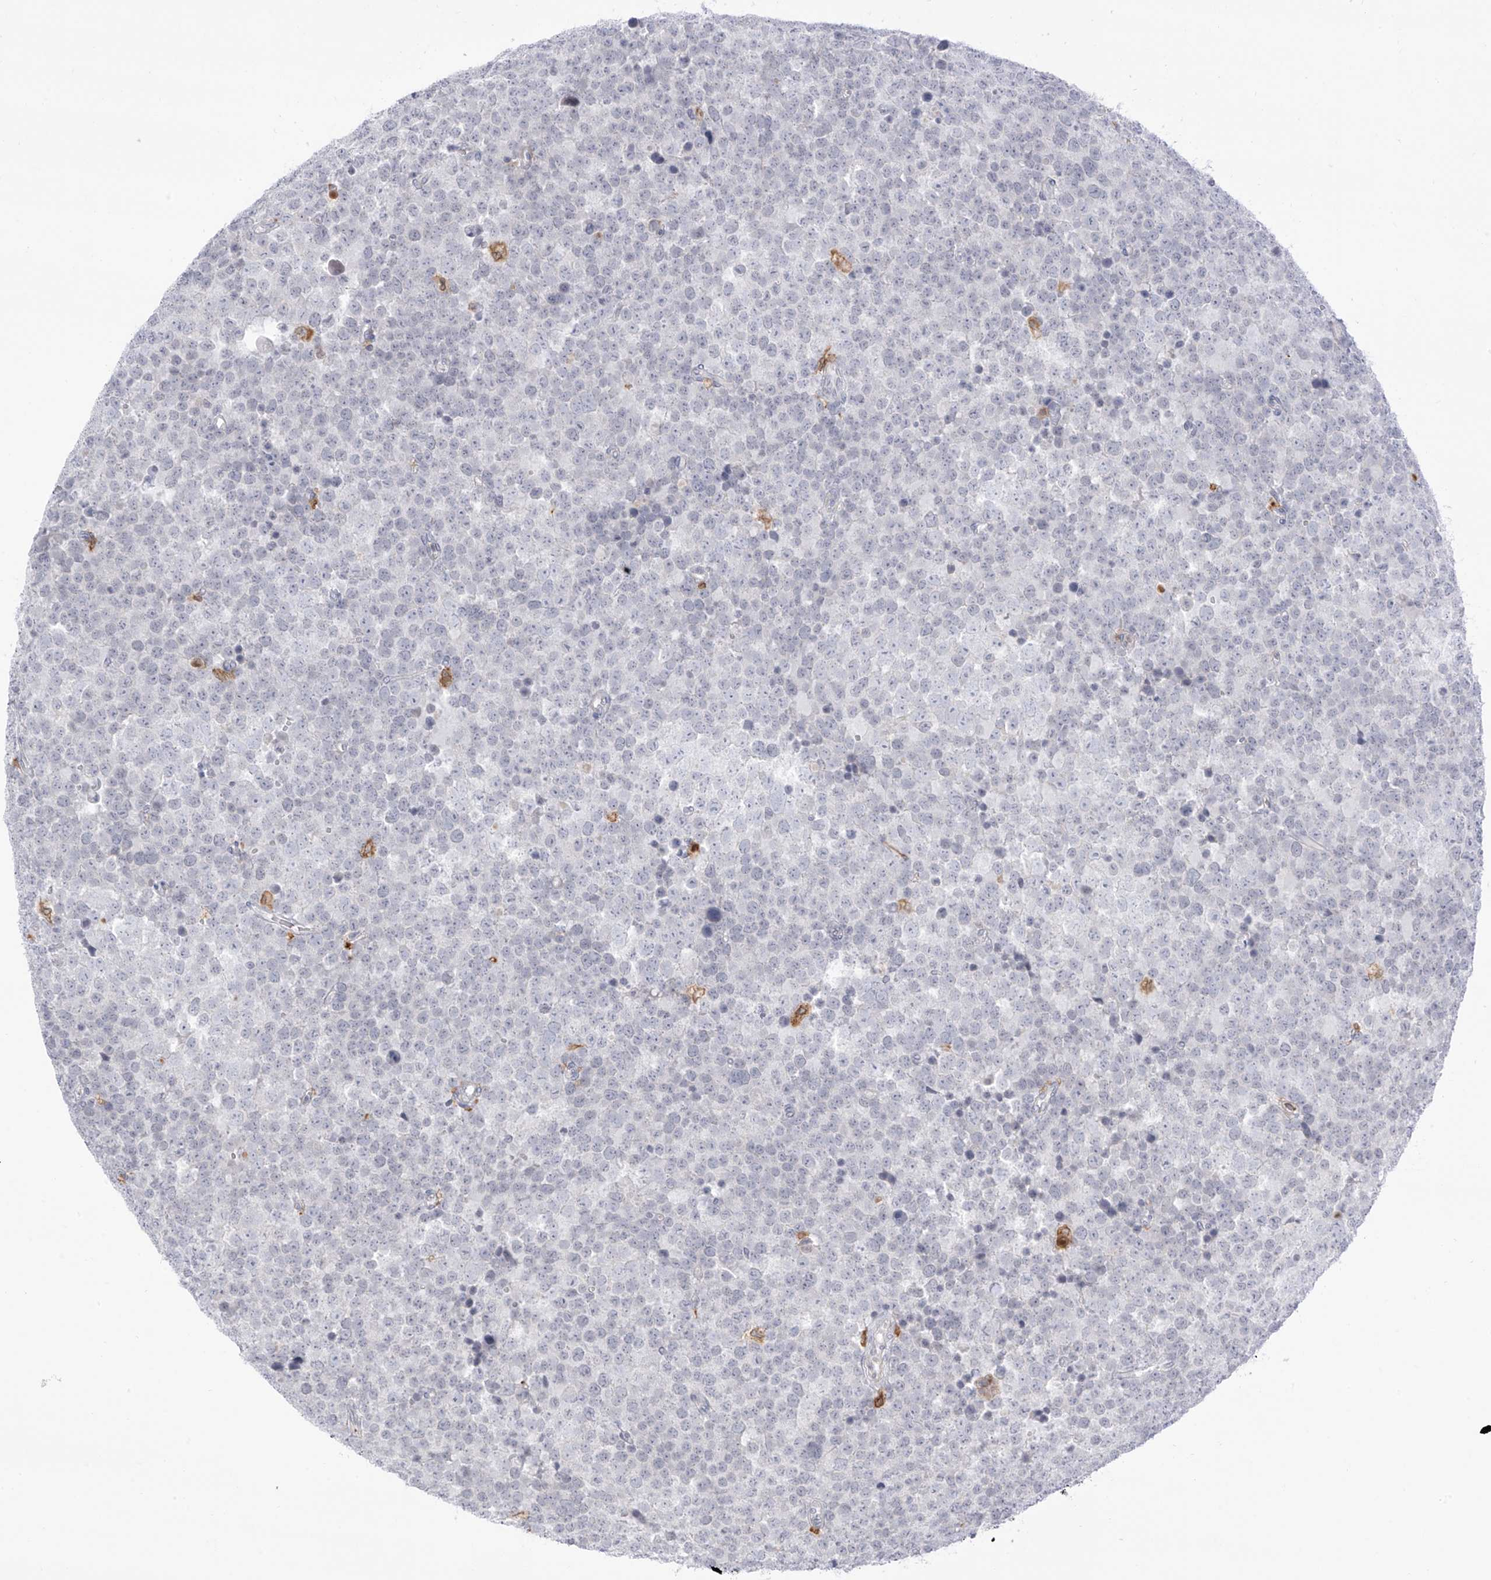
{"staining": {"intensity": "negative", "quantity": "none", "location": "none"}, "tissue": "testis cancer", "cell_type": "Tumor cells", "image_type": "cancer", "snomed": [{"axis": "morphology", "description": "Seminoma, NOS"}, {"axis": "topography", "description": "Testis"}], "caption": "Human testis seminoma stained for a protein using IHC reveals no positivity in tumor cells.", "gene": "TBXAS1", "patient": {"sex": "male", "age": 71}}